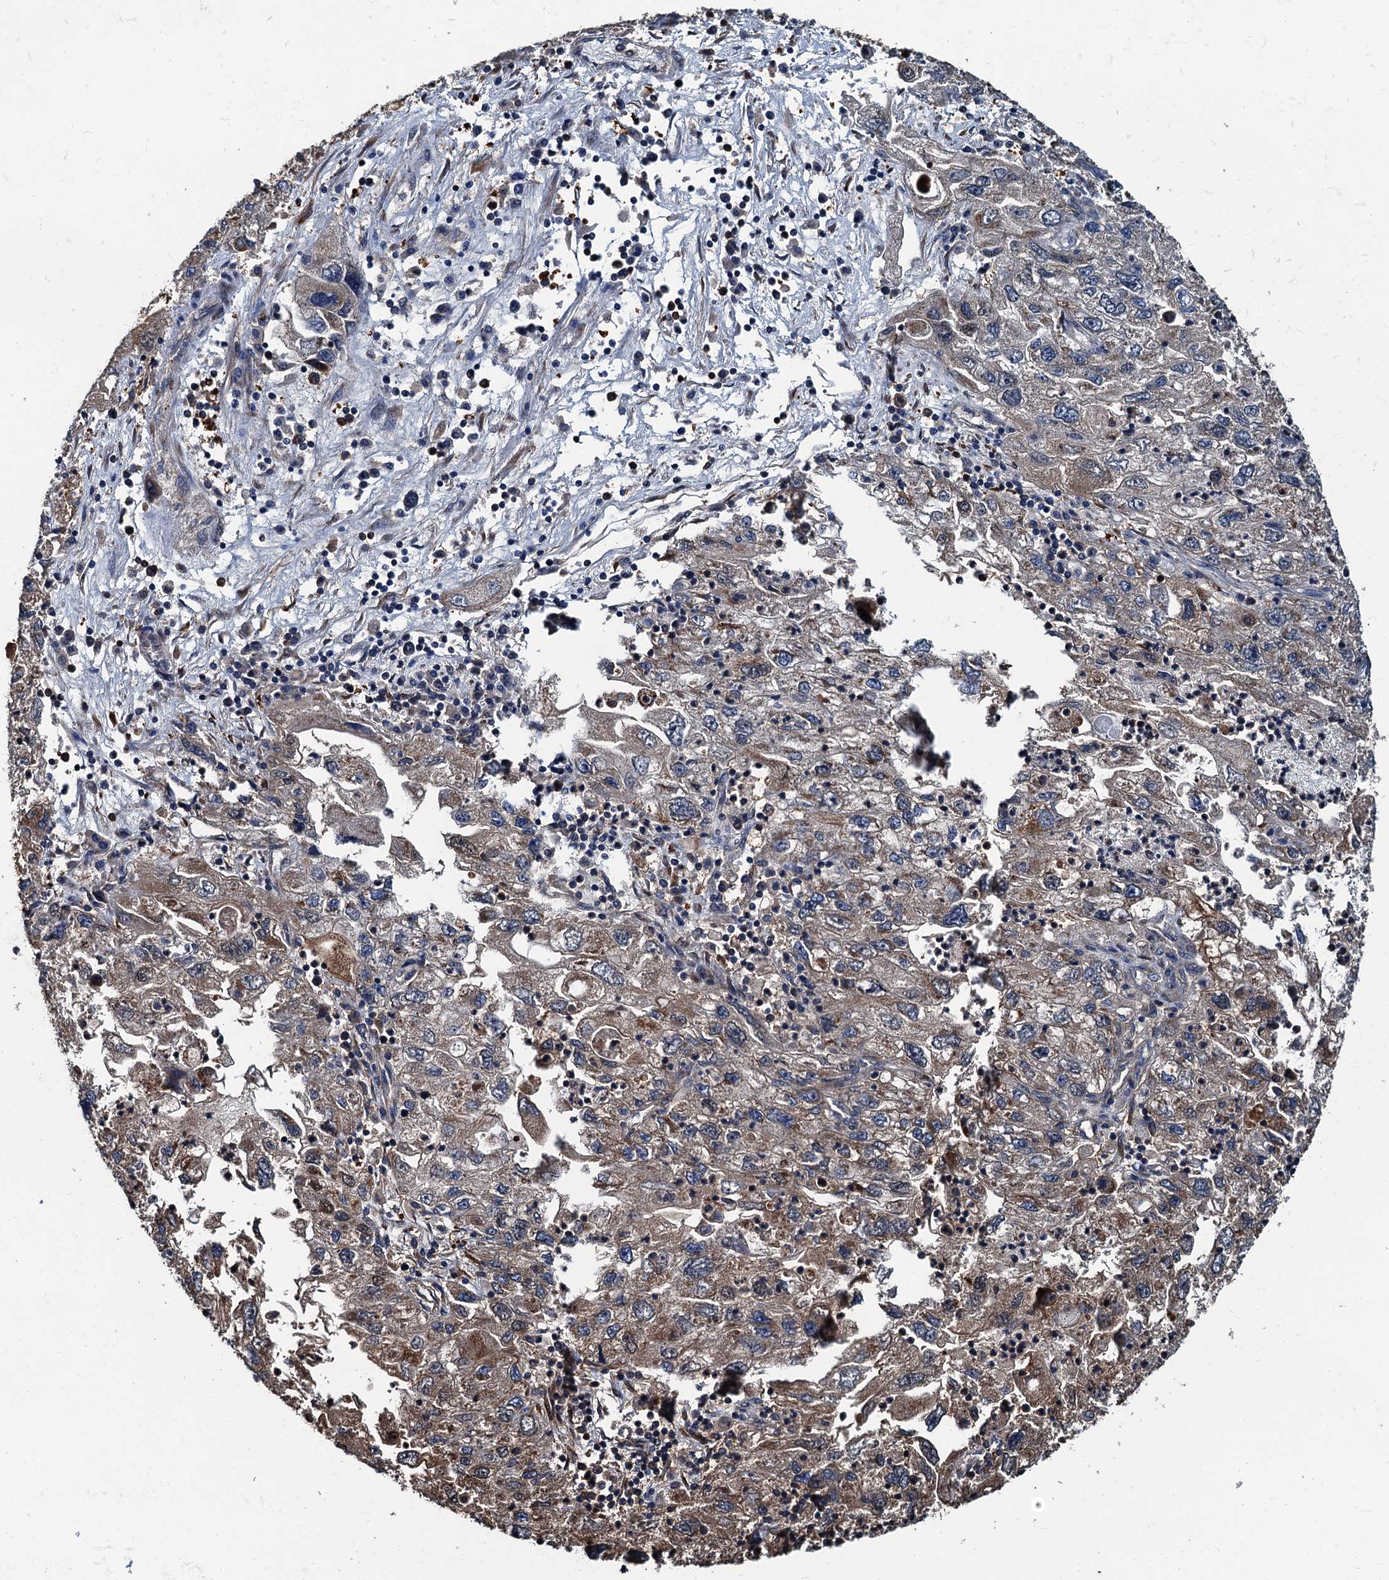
{"staining": {"intensity": "weak", "quantity": "25%-75%", "location": "cytoplasmic/membranous"}, "tissue": "endometrial cancer", "cell_type": "Tumor cells", "image_type": "cancer", "snomed": [{"axis": "morphology", "description": "Adenocarcinoma, NOS"}, {"axis": "topography", "description": "Endometrium"}], "caption": "There is low levels of weak cytoplasmic/membranous expression in tumor cells of endometrial cancer (adenocarcinoma), as demonstrated by immunohistochemical staining (brown color).", "gene": "USP6NL", "patient": {"sex": "female", "age": 49}}